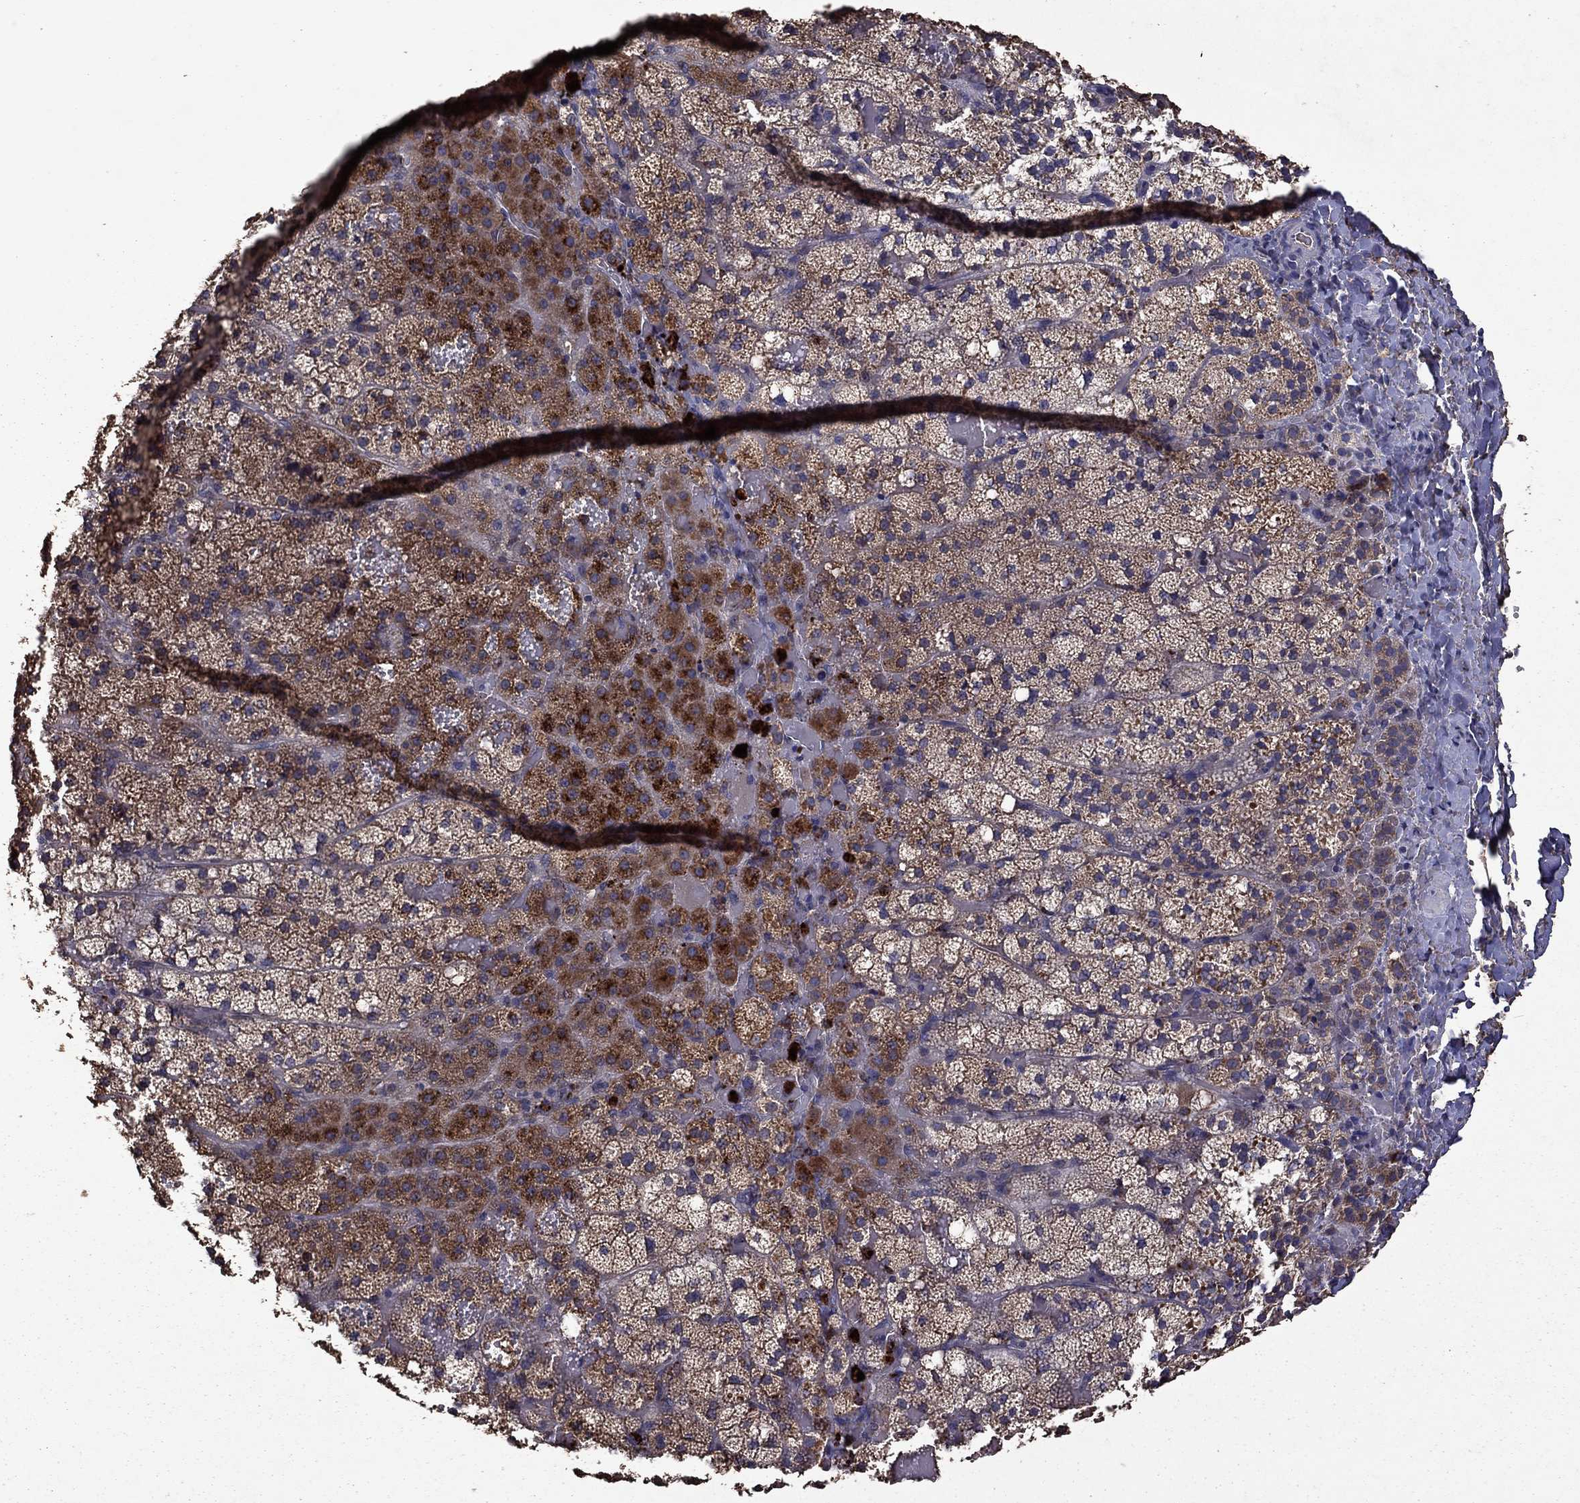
{"staining": {"intensity": "strong", "quantity": ">75%", "location": "cytoplasmic/membranous"}, "tissue": "adrenal gland", "cell_type": "Glandular cells", "image_type": "normal", "snomed": [{"axis": "morphology", "description": "Normal tissue, NOS"}, {"axis": "topography", "description": "Adrenal gland"}], "caption": "Glandular cells display strong cytoplasmic/membranous positivity in about >75% of cells in unremarkable adrenal gland. (Brightfield microscopy of DAB IHC at high magnification).", "gene": "SERPINA5", "patient": {"sex": "male", "age": 53}}